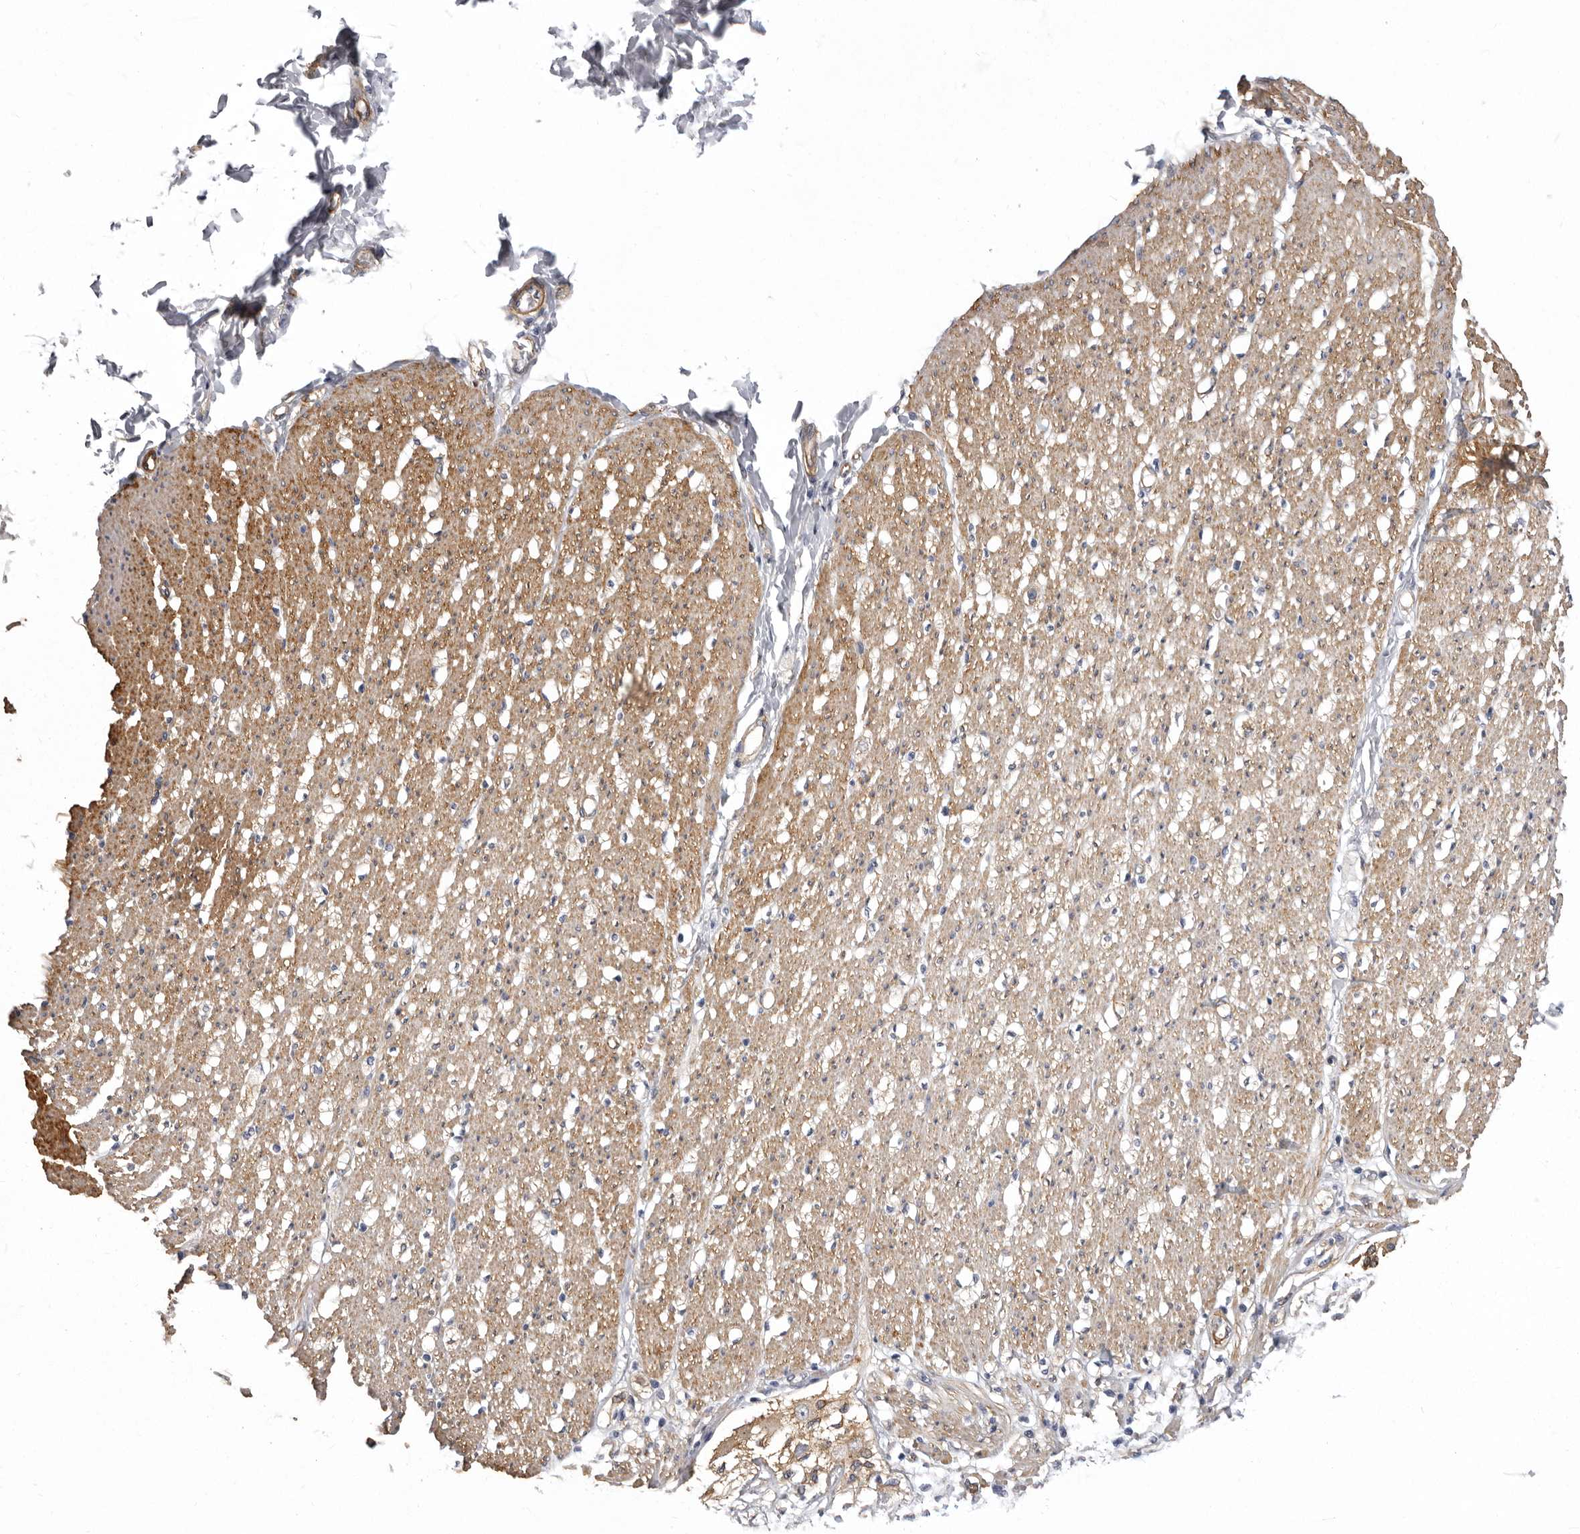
{"staining": {"intensity": "moderate", "quantity": "25%-75%", "location": "cytoplasmic/membranous"}, "tissue": "smooth muscle", "cell_type": "Smooth muscle cells", "image_type": "normal", "snomed": [{"axis": "morphology", "description": "Normal tissue, NOS"}, {"axis": "morphology", "description": "Adenocarcinoma, NOS"}, {"axis": "topography", "description": "Colon"}, {"axis": "topography", "description": "Peripheral nerve tissue"}], "caption": "Smooth muscle stained with DAB (3,3'-diaminobenzidine) immunohistochemistry exhibits medium levels of moderate cytoplasmic/membranous staining in approximately 25%-75% of smooth muscle cells.", "gene": "ENAH", "patient": {"sex": "male", "age": 14}}